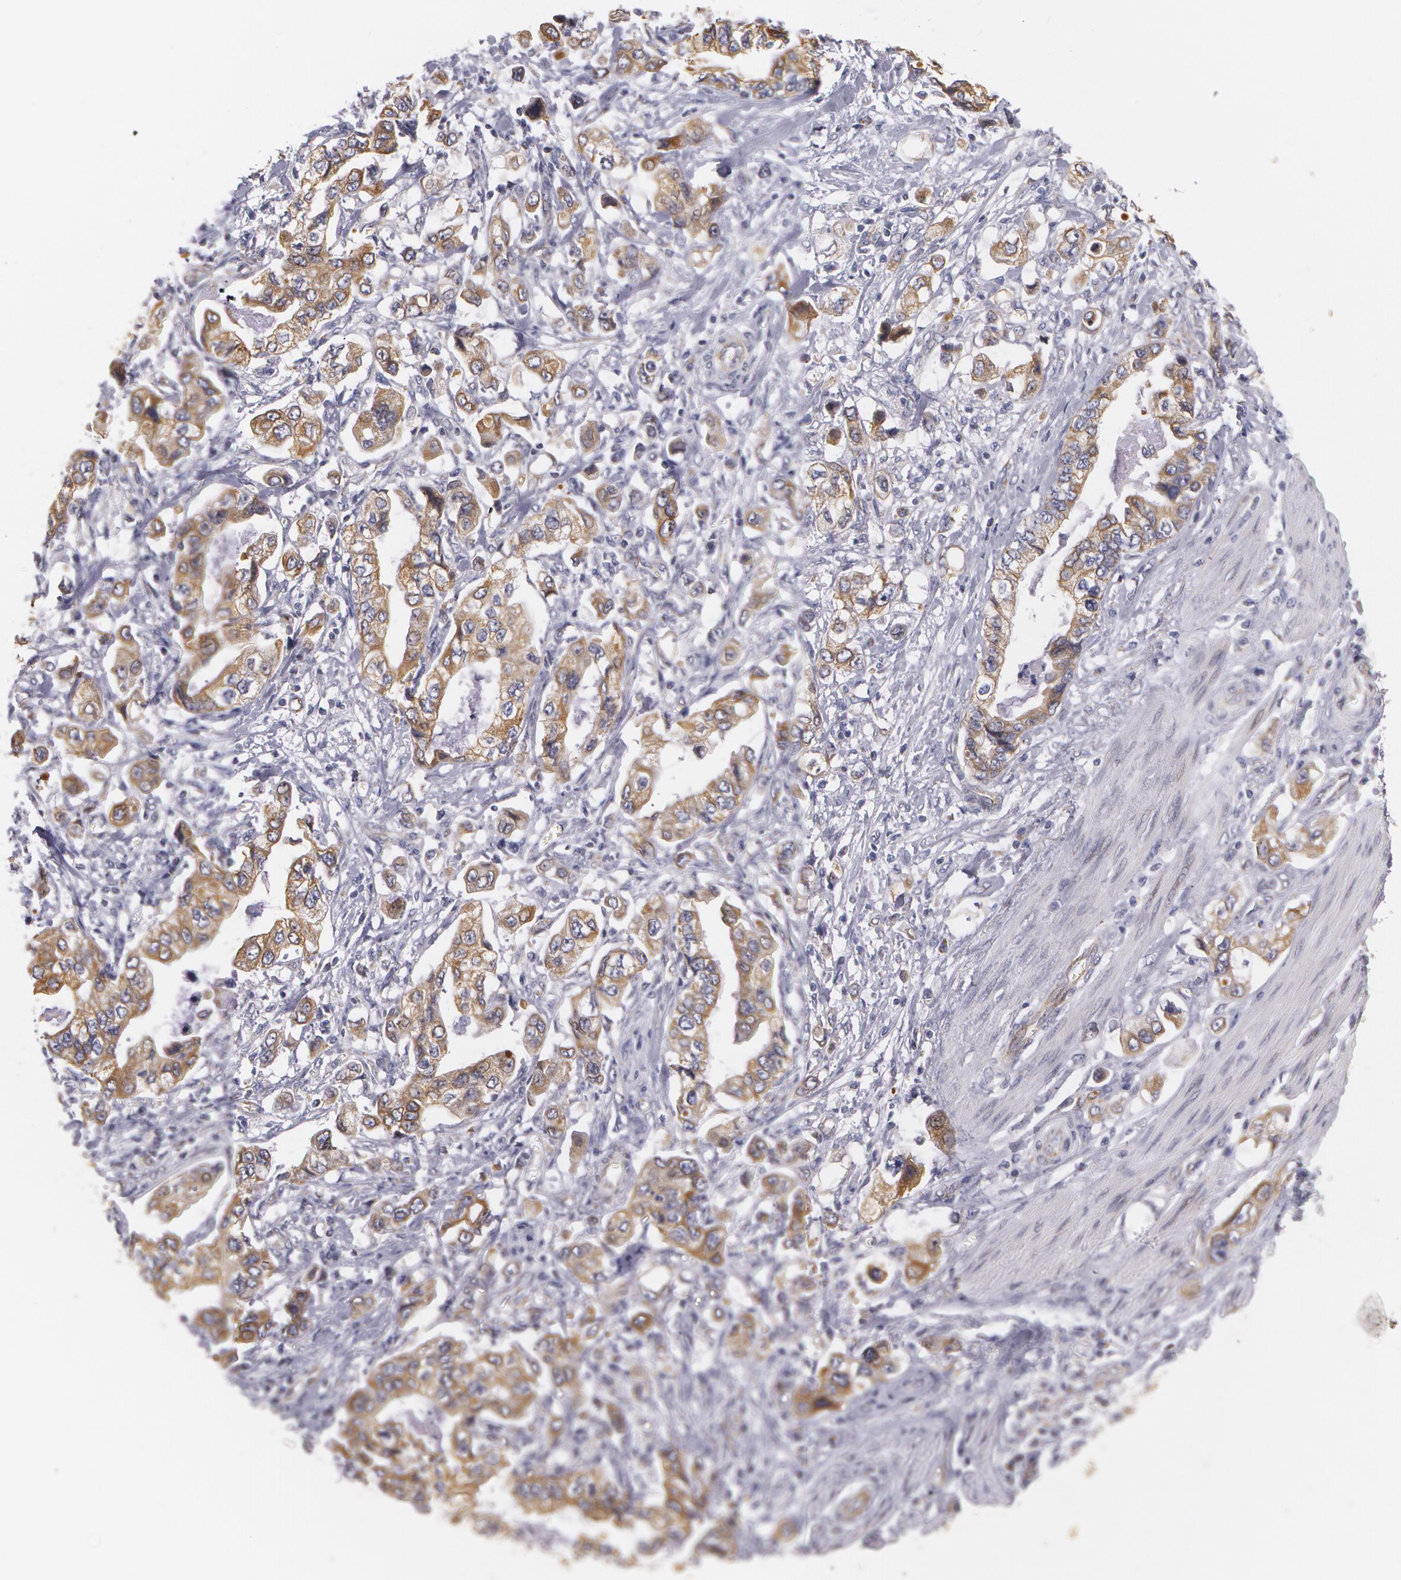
{"staining": {"intensity": "weak", "quantity": ">75%", "location": "cytoplasmic/membranous"}, "tissue": "stomach cancer", "cell_type": "Tumor cells", "image_type": "cancer", "snomed": [{"axis": "morphology", "description": "Adenocarcinoma, NOS"}, {"axis": "topography", "description": "Pancreas"}, {"axis": "topography", "description": "Stomach, upper"}], "caption": "Adenocarcinoma (stomach) stained with DAB (3,3'-diaminobenzidine) immunohistochemistry displays low levels of weak cytoplasmic/membranous expression in about >75% of tumor cells.", "gene": "KRT18", "patient": {"sex": "male", "age": 77}}